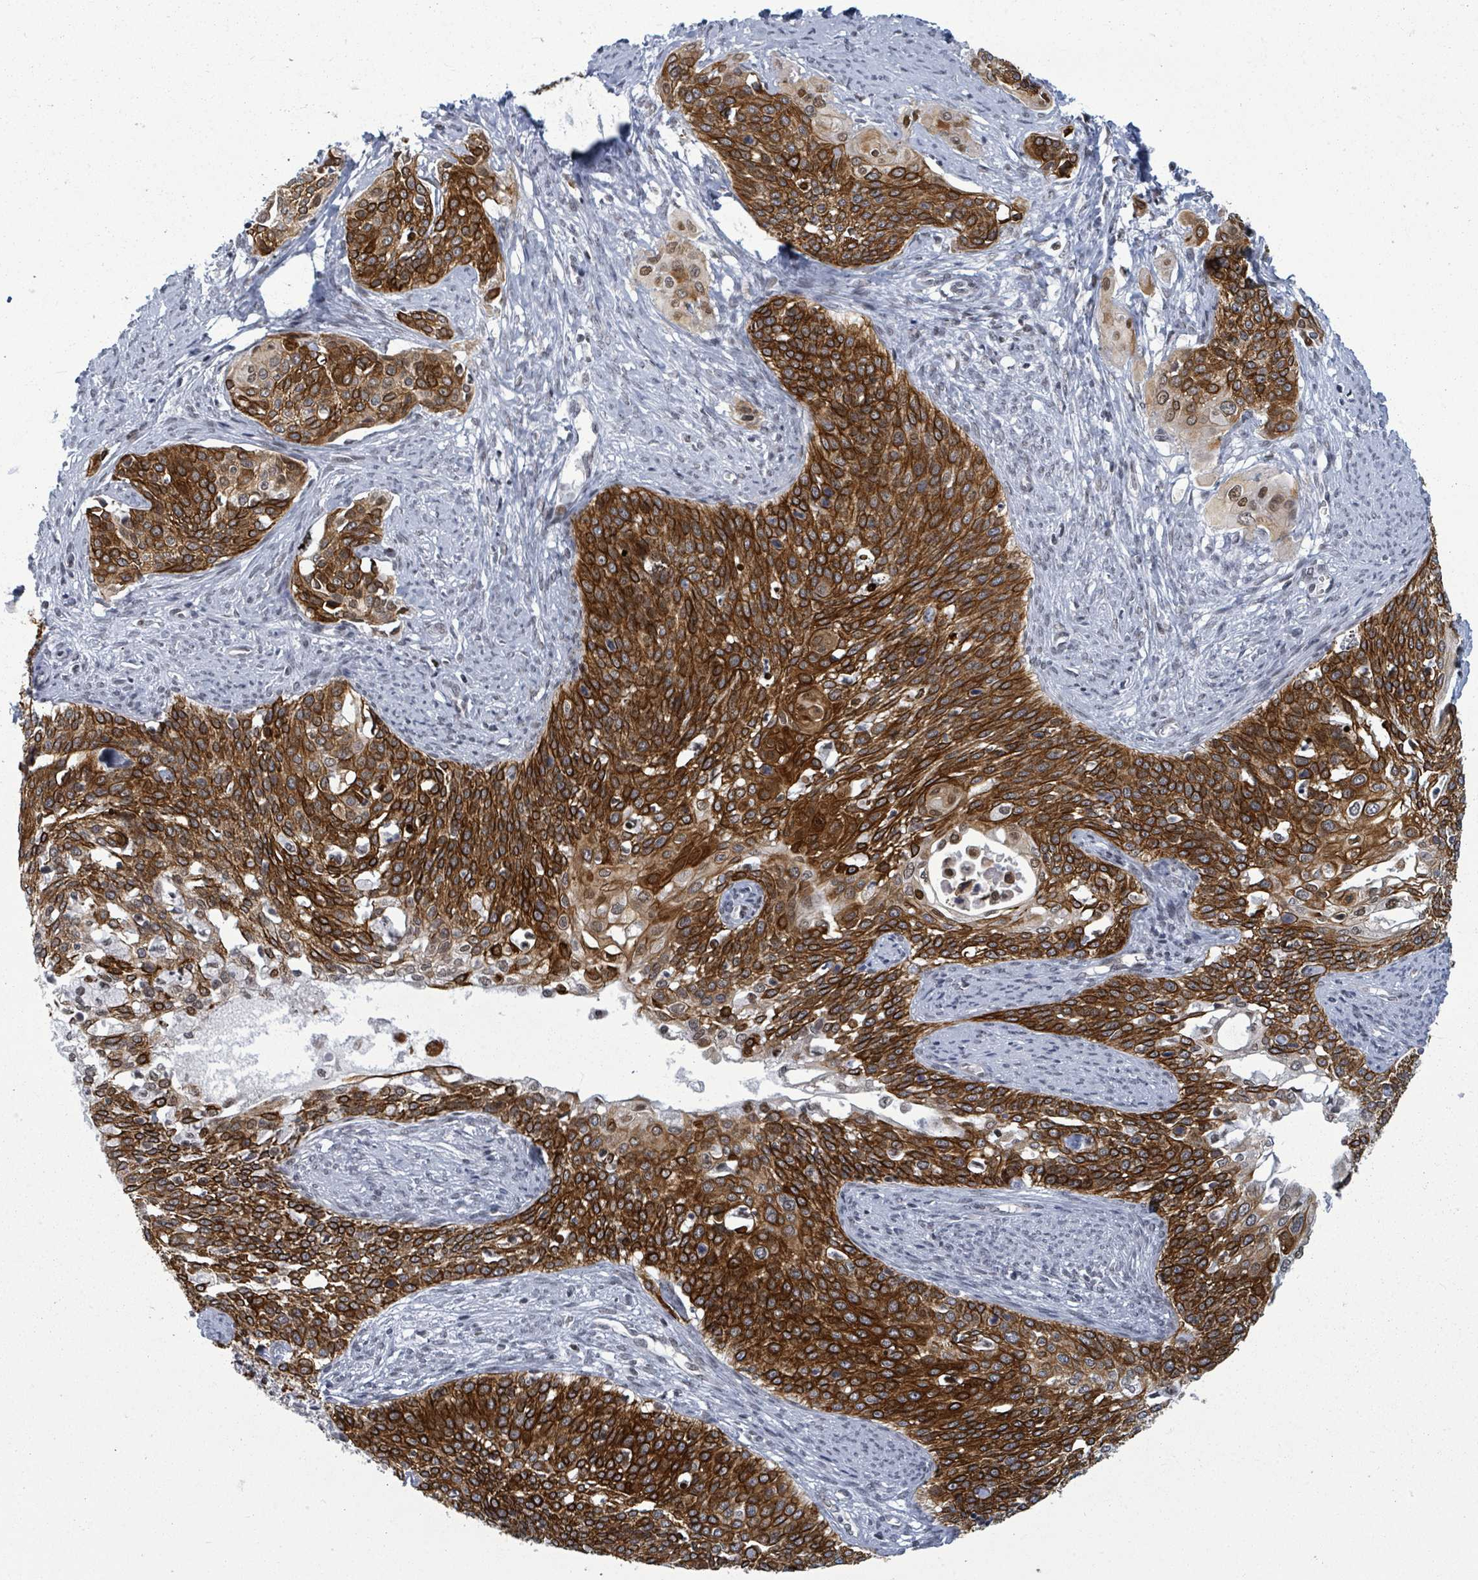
{"staining": {"intensity": "strong", "quantity": ">75%", "location": "cytoplasmic/membranous"}, "tissue": "cervical cancer", "cell_type": "Tumor cells", "image_type": "cancer", "snomed": [{"axis": "morphology", "description": "Squamous cell carcinoma, NOS"}, {"axis": "topography", "description": "Cervix"}], "caption": "IHC staining of cervical squamous cell carcinoma, which demonstrates high levels of strong cytoplasmic/membranous expression in about >75% of tumor cells indicating strong cytoplasmic/membranous protein staining. The staining was performed using DAB (brown) for protein detection and nuclei were counterstained in hematoxylin (blue).", "gene": "ERCC5", "patient": {"sex": "female", "age": 44}}